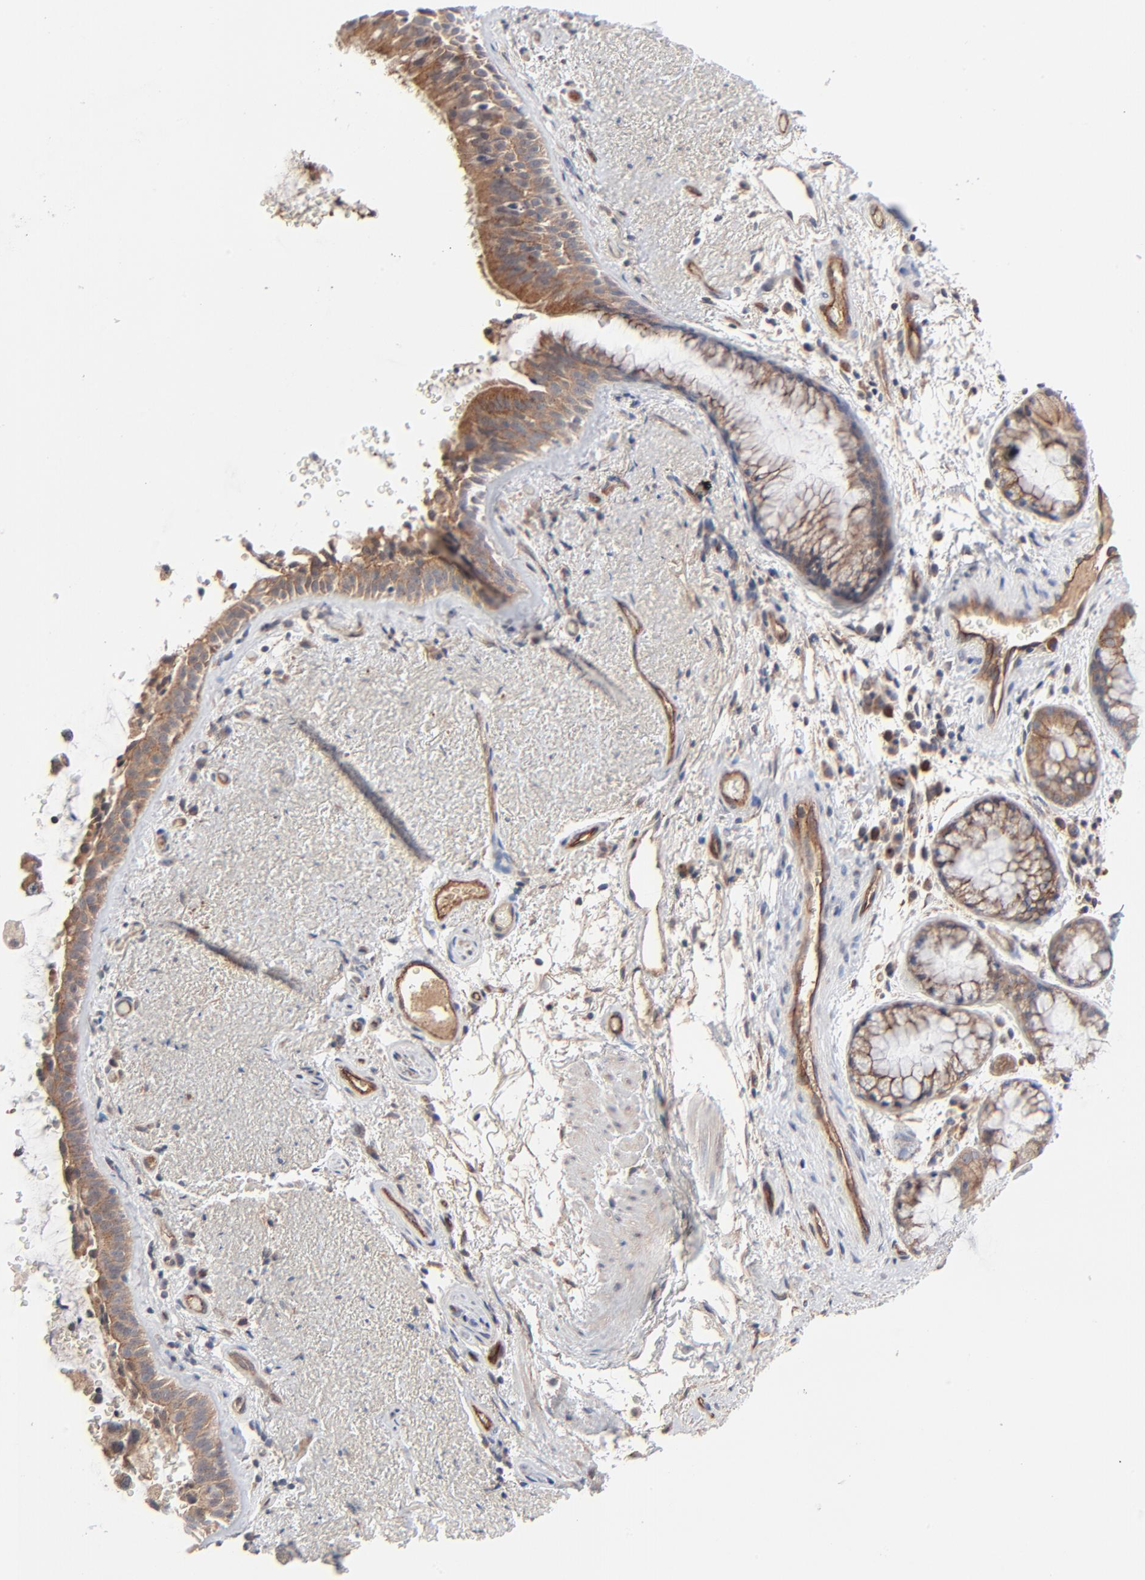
{"staining": {"intensity": "moderate", "quantity": ">75%", "location": "cytoplasmic/membranous"}, "tissue": "bronchus", "cell_type": "Respiratory epithelial cells", "image_type": "normal", "snomed": [{"axis": "morphology", "description": "Normal tissue, NOS"}, {"axis": "topography", "description": "Bronchus"}], "caption": "Brown immunohistochemical staining in benign bronchus exhibits moderate cytoplasmic/membranous staining in about >75% of respiratory epithelial cells. (IHC, brightfield microscopy, high magnification).", "gene": "ABLIM3", "patient": {"sex": "female", "age": 54}}